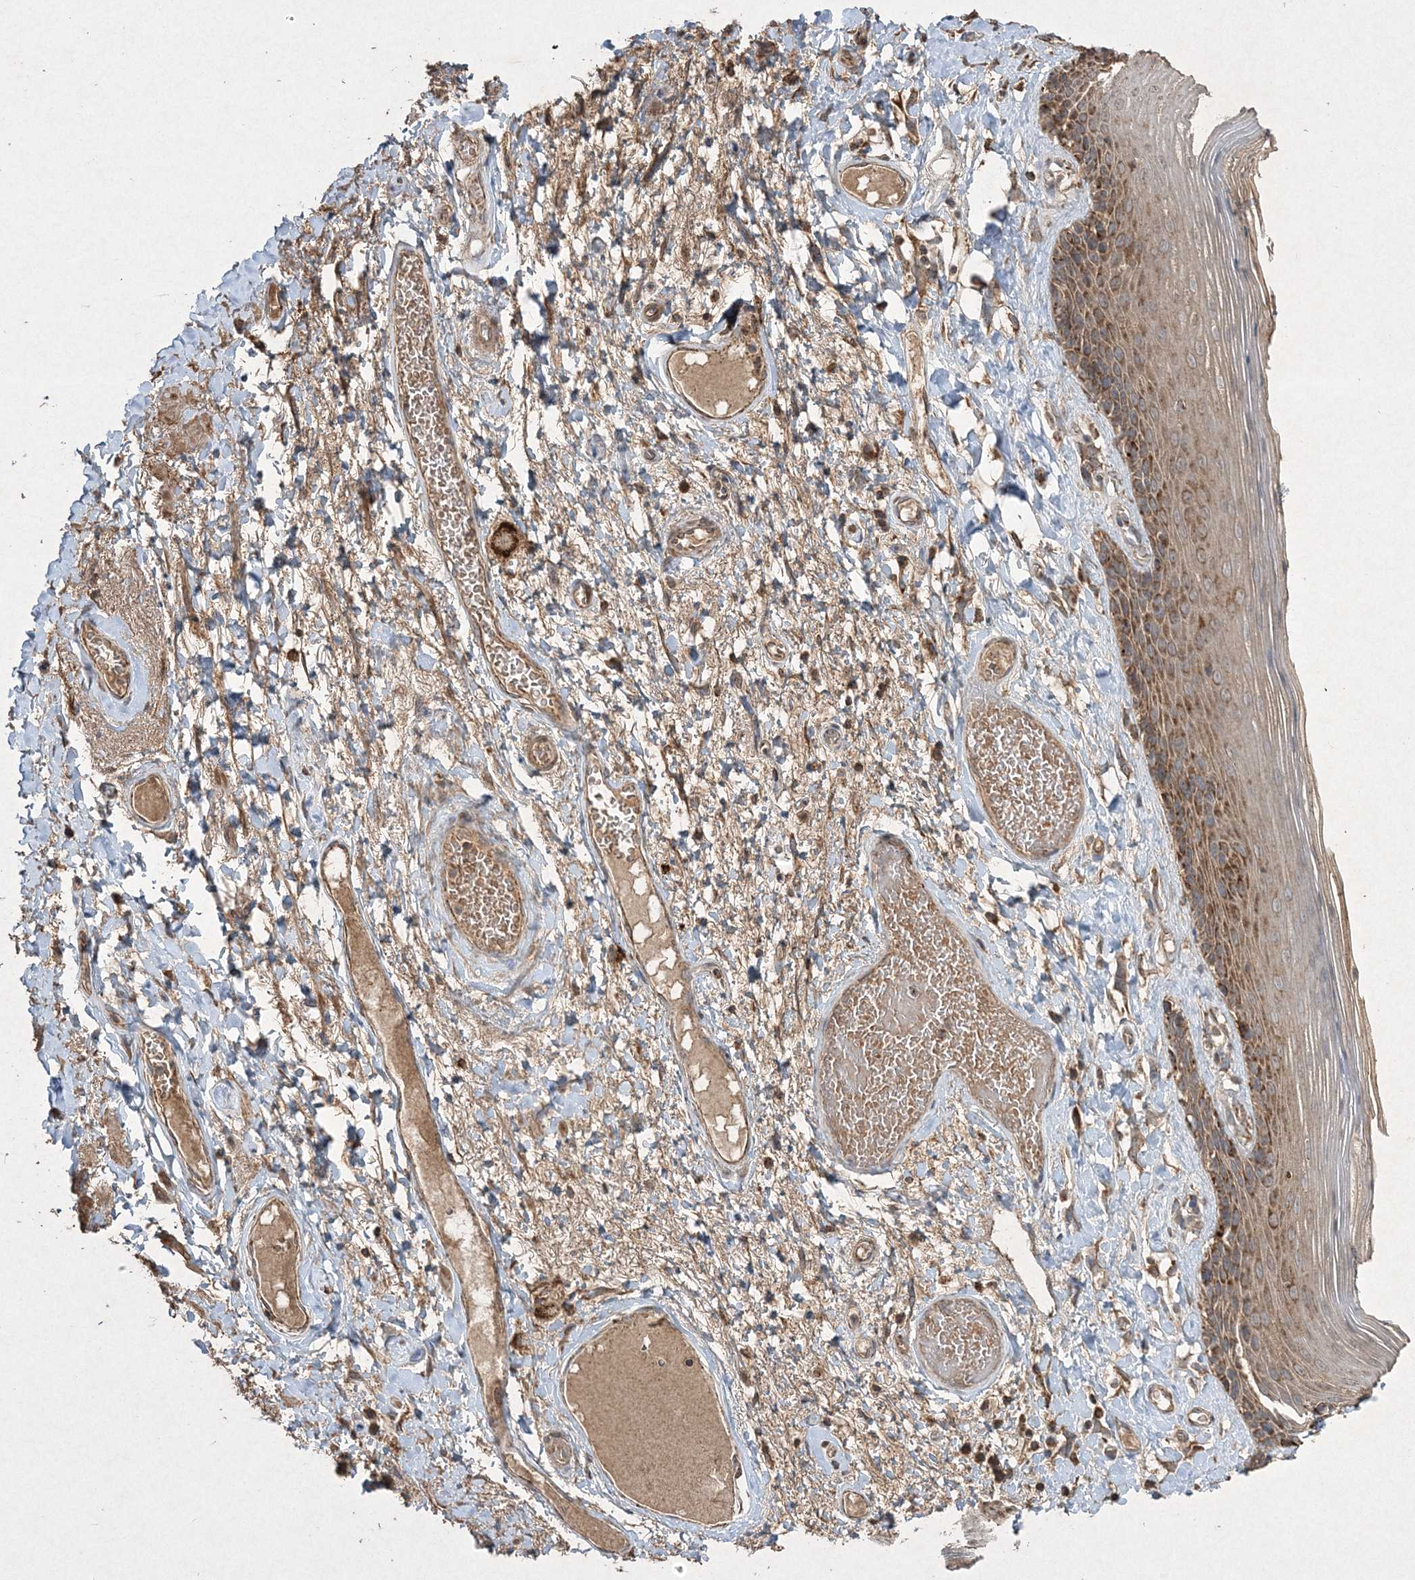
{"staining": {"intensity": "moderate", "quantity": ">75%", "location": "cytoplasmic/membranous"}, "tissue": "skin", "cell_type": "Epidermal cells", "image_type": "normal", "snomed": [{"axis": "morphology", "description": "Normal tissue, NOS"}, {"axis": "topography", "description": "Anal"}], "caption": "Moderate cytoplasmic/membranous positivity for a protein is appreciated in approximately >75% of epidermal cells of benign skin using IHC.", "gene": "GRSF1", "patient": {"sex": "male", "age": 69}}